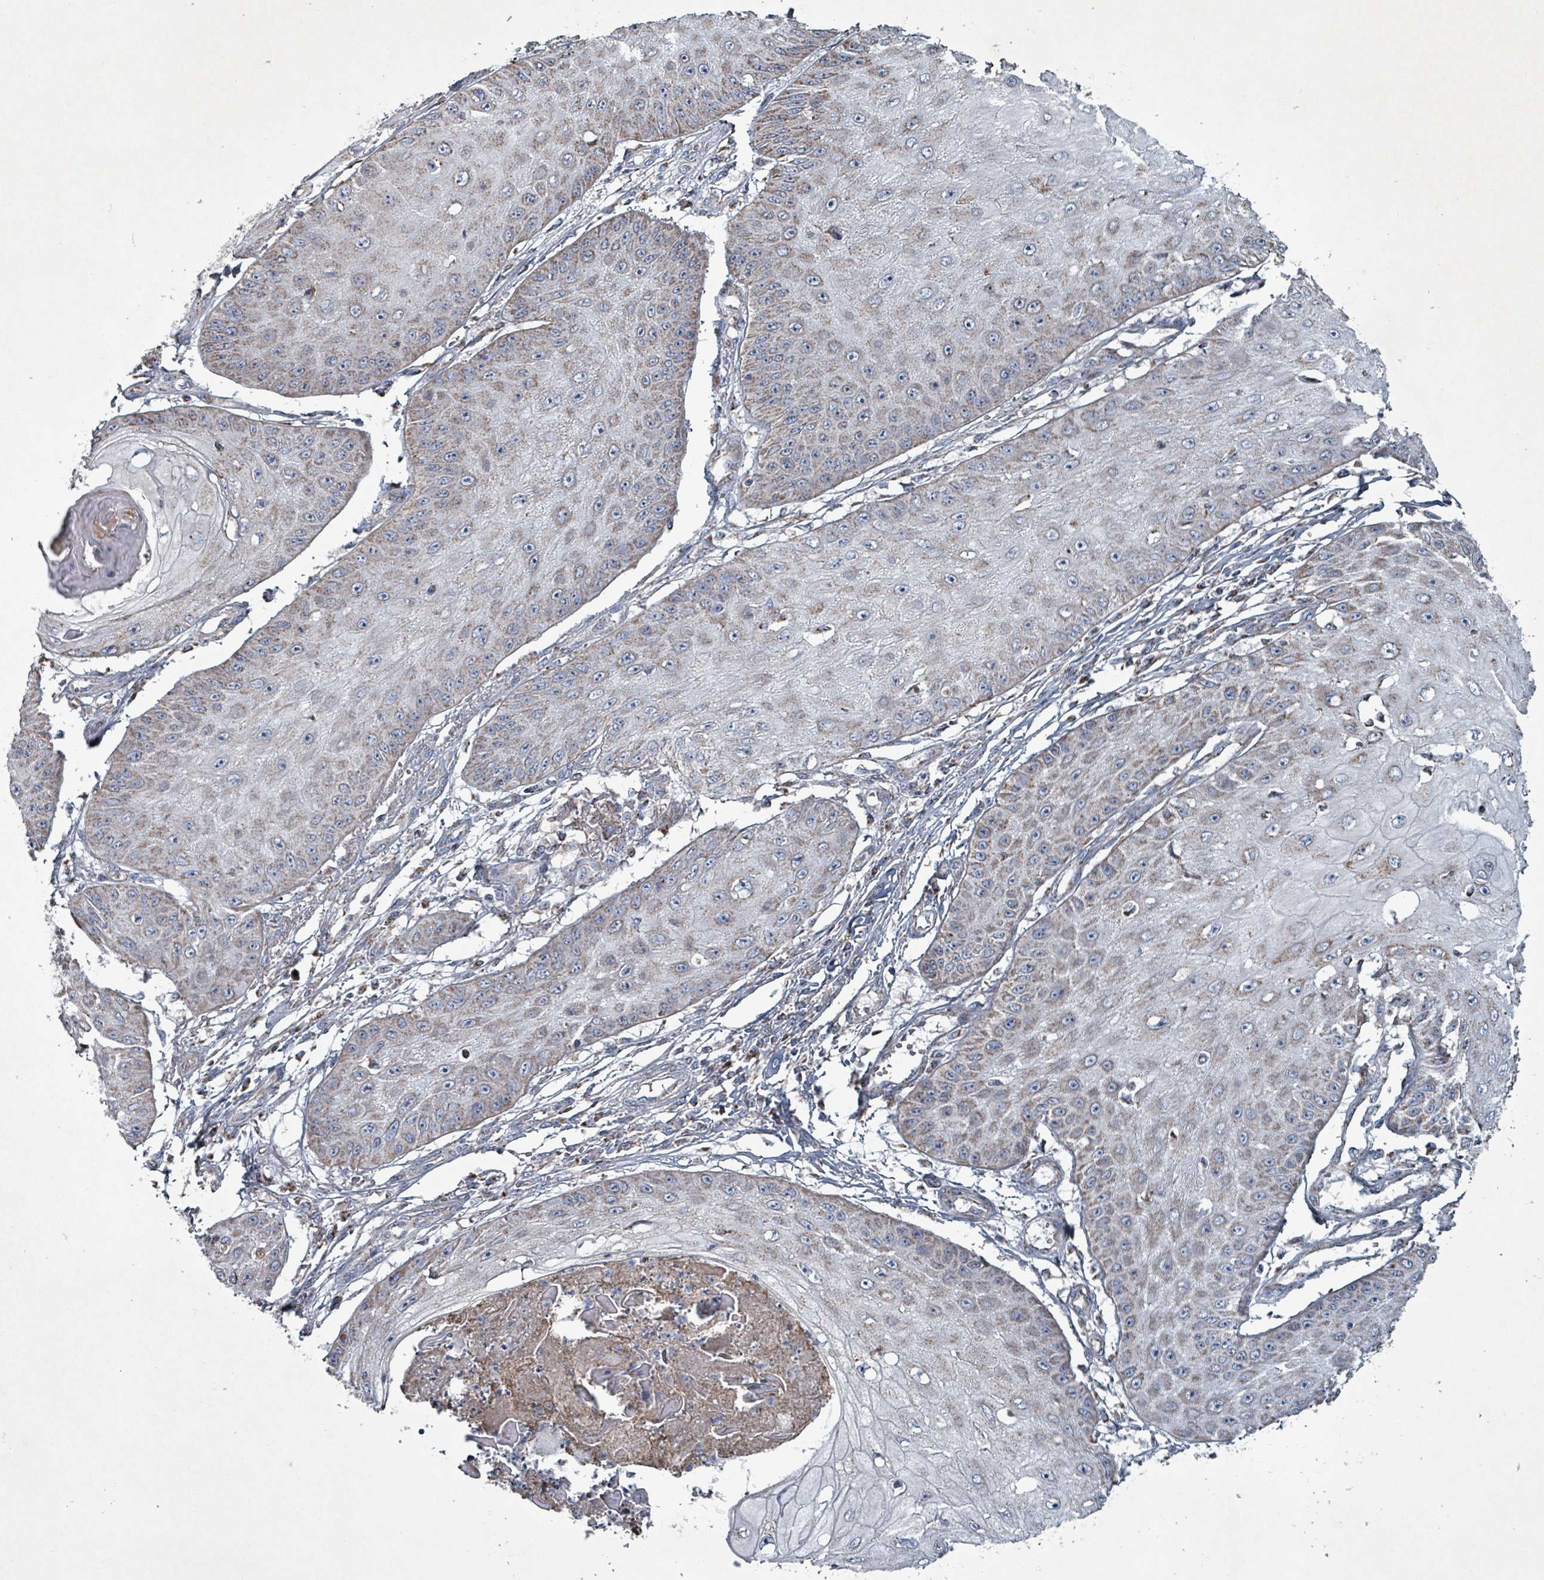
{"staining": {"intensity": "weak", "quantity": "25%-75%", "location": "cytoplasmic/membranous"}, "tissue": "skin cancer", "cell_type": "Tumor cells", "image_type": "cancer", "snomed": [{"axis": "morphology", "description": "Squamous cell carcinoma, NOS"}, {"axis": "topography", "description": "Skin"}], "caption": "This photomicrograph demonstrates skin squamous cell carcinoma stained with immunohistochemistry to label a protein in brown. The cytoplasmic/membranous of tumor cells show weak positivity for the protein. Nuclei are counter-stained blue.", "gene": "ABHD18", "patient": {"sex": "male", "age": 70}}